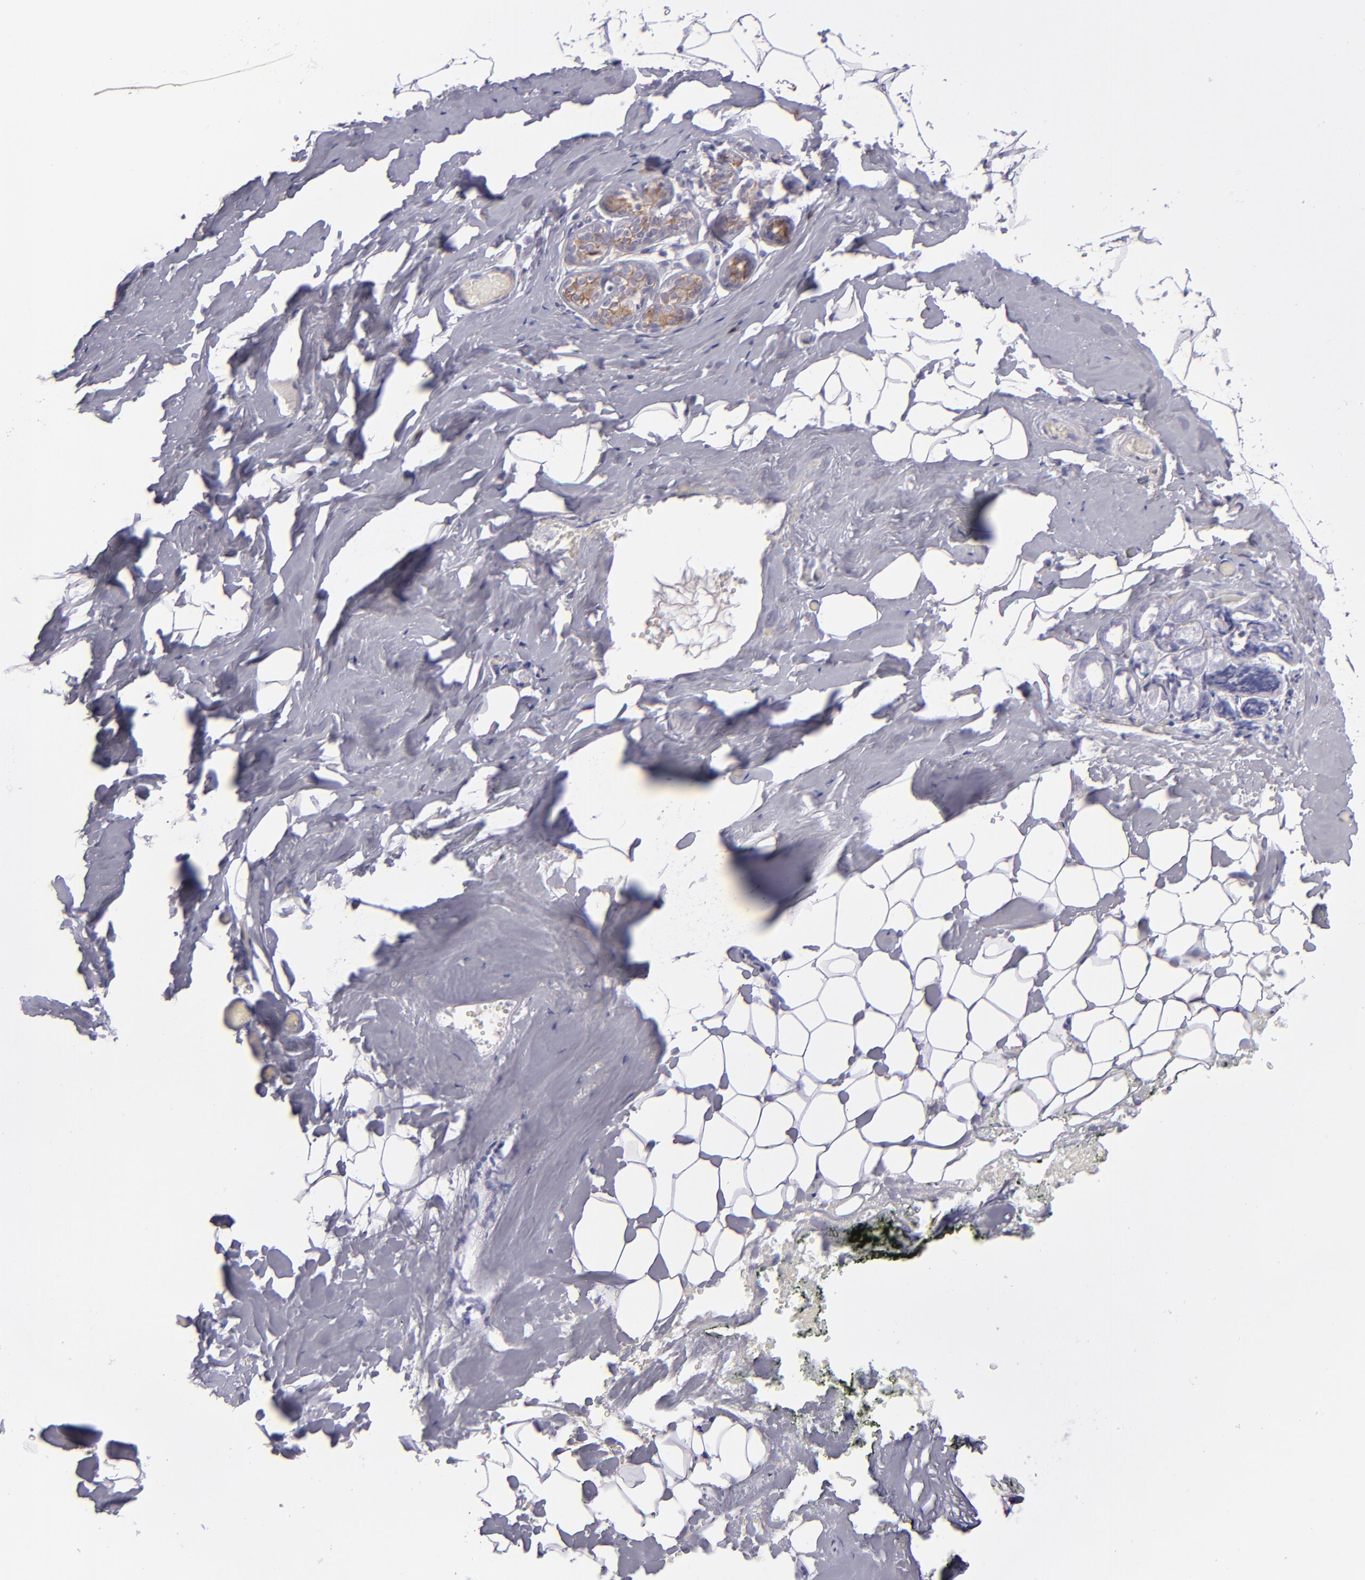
{"staining": {"intensity": "negative", "quantity": "none", "location": "none"}, "tissue": "breast", "cell_type": "Adipocytes", "image_type": "normal", "snomed": [{"axis": "morphology", "description": "Normal tissue, NOS"}, {"axis": "topography", "description": "Breast"}, {"axis": "topography", "description": "Soft tissue"}], "caption": "A micrograph of breast stained for a protein shows no brown staining in adipocytes.", "gene": "IRF8", "patient": {"sex": "female", "age": 75}}